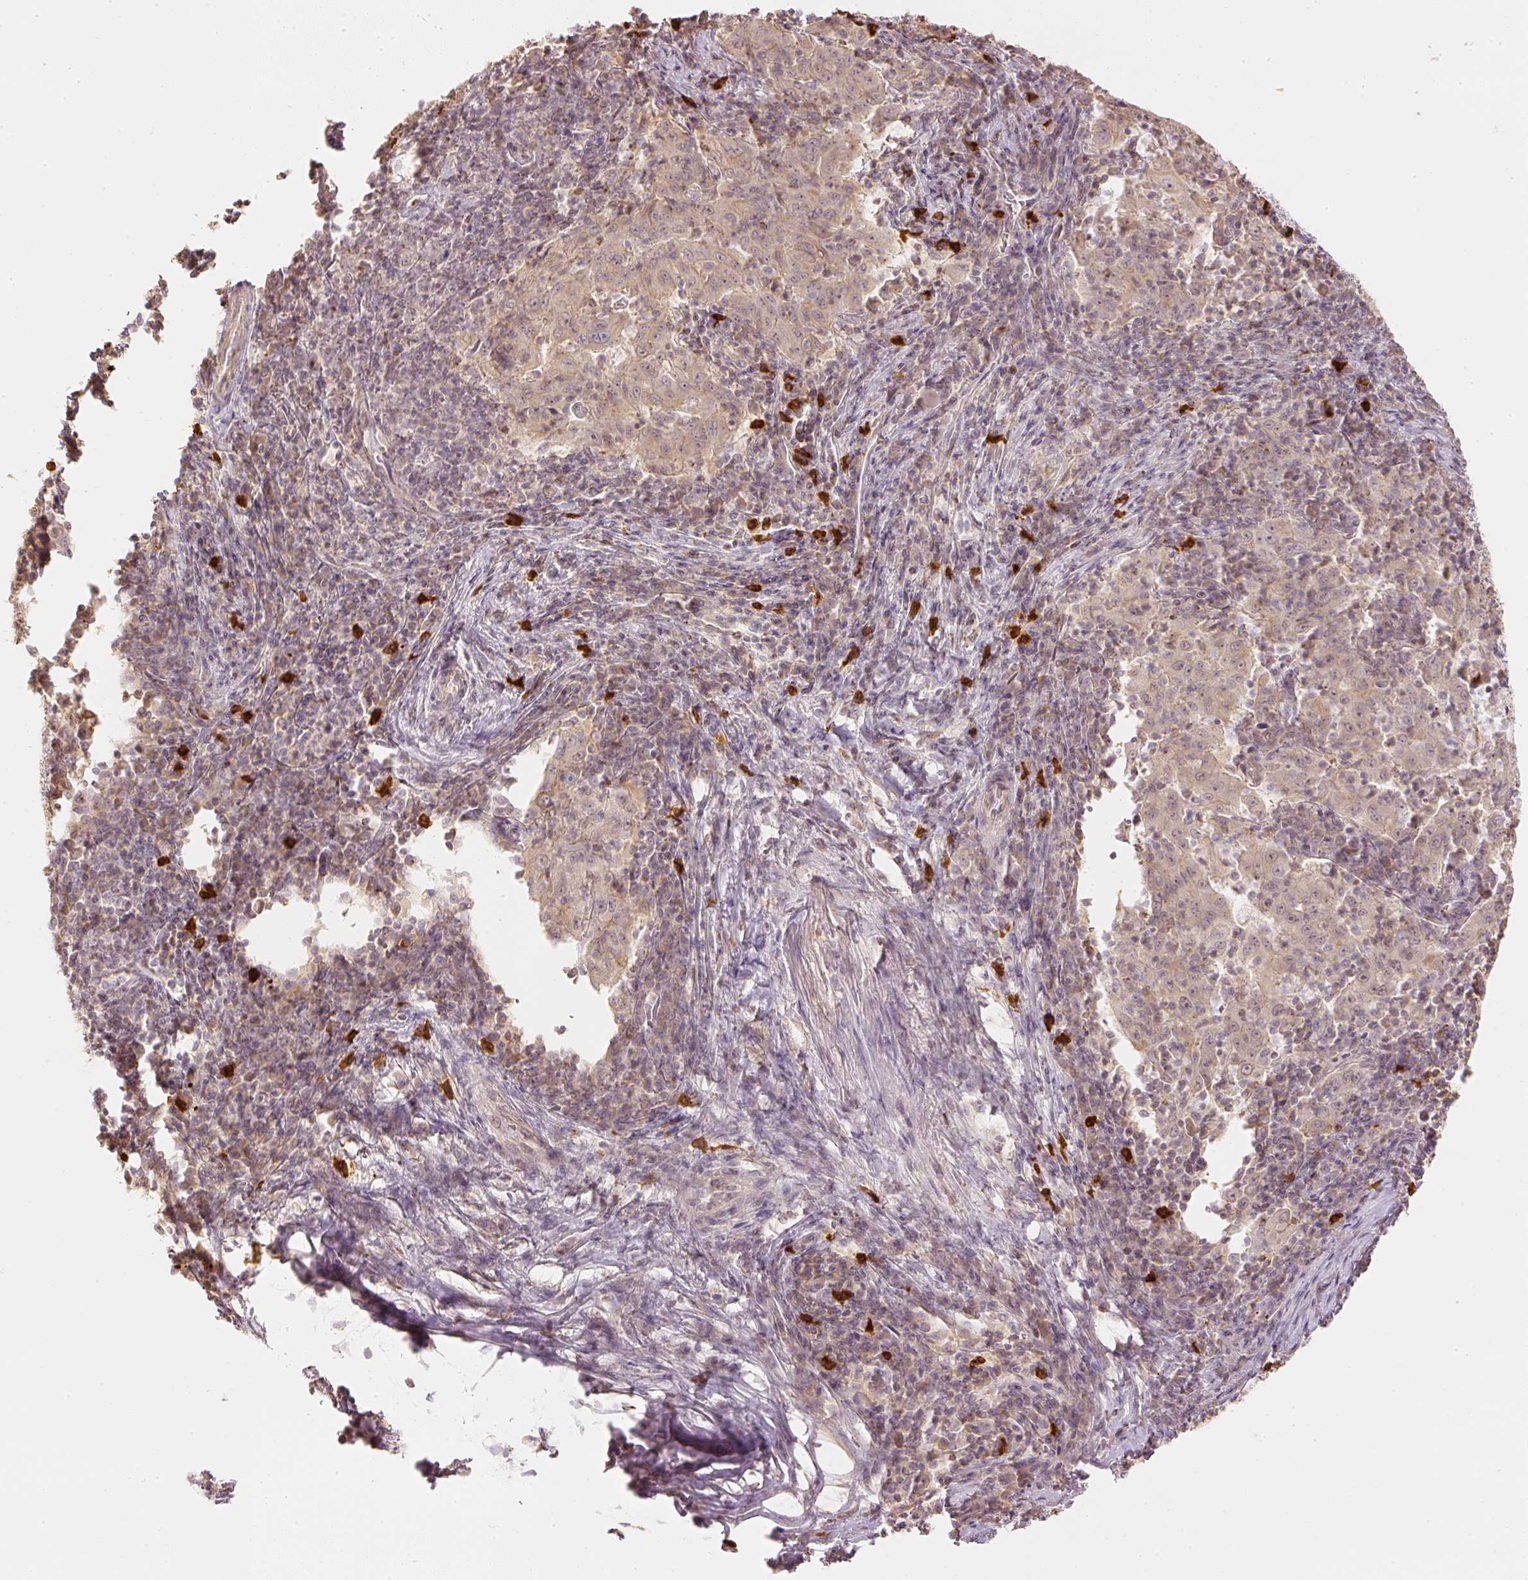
{"staining": {"intensity": "weak", "quantity": ">75%", "location": "cytoplasmic/membranous"}, "tissue": "pancreatic cancer", "cell_type": "Tumor cells", "image_type": "cancer", "snomed": [{"axis": "morphology", "description": "Adenocarcinoma, NOS"}, {"axis": "topography", "description": "Pancreas"}], "caption": "Immunohistochemical staining of human pancreatic adenocarcinoma demonstrates weak cytoplasmic/membranous protein staining in approximately >75% of tumor cells. (DAB (3,3'-diaminobenzidine) IHC with brightfield microscopy, high magnification).", "gene": "GZMA", "patient": {"sex": "male", "age": 63}}